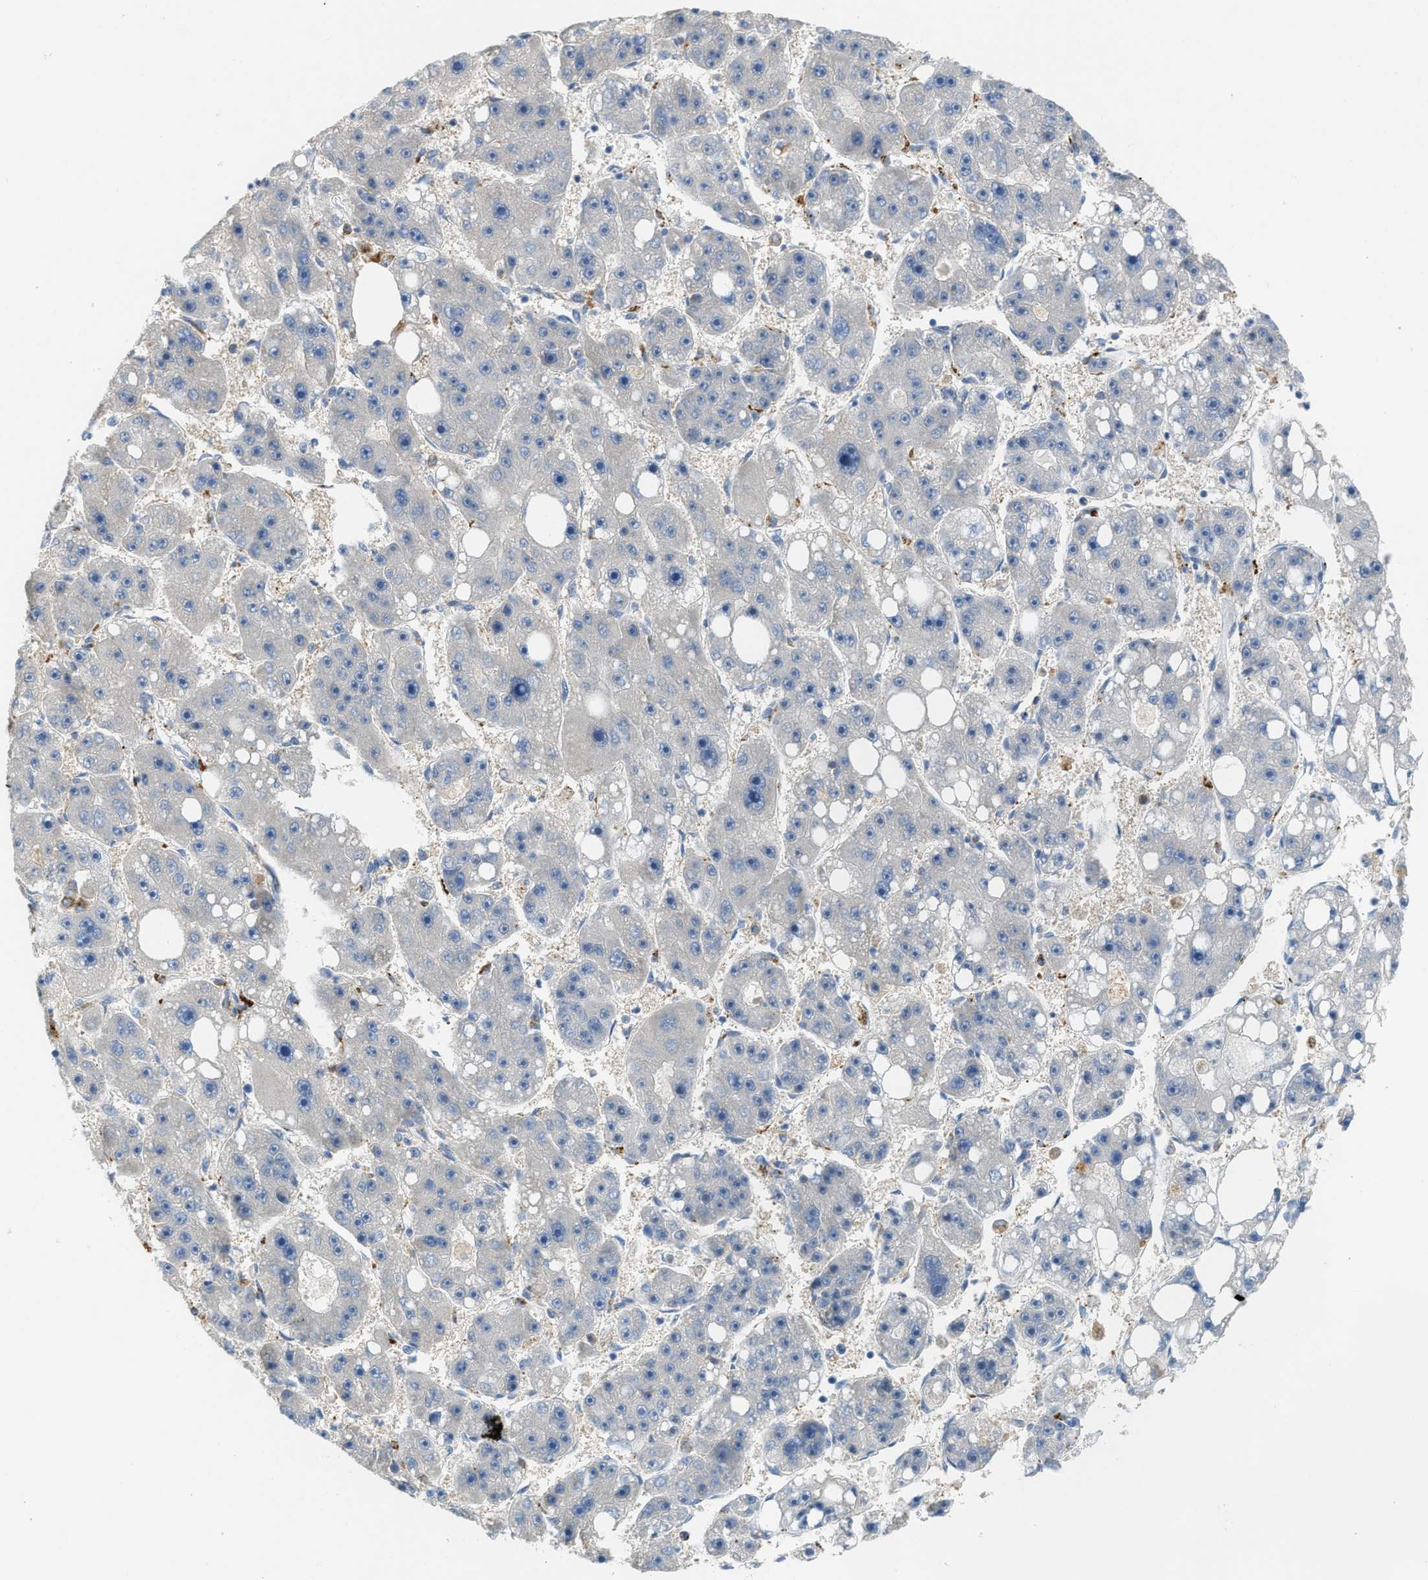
{"staining": {"intensity": "negative", "quantity": "none", "location": "none"}, "tissue": "liver cancer", "cell_type": "Tumor cells", "image_type": "cancer", "snomed": [{"axis": "morphology", "description": "Carcinoma, Hepatocellular, NOS"}, {"axis": "topography", "description": "Liver"}], "caption": "DAB (3,3'-diaminobenzidine) immunohistochemical staining of liver cancer (hepatocellular carcinoma) shows no significant expression in tumor cells.", "gene": "KLHDC10", "patient": {"sex": "female", "age": 61}}